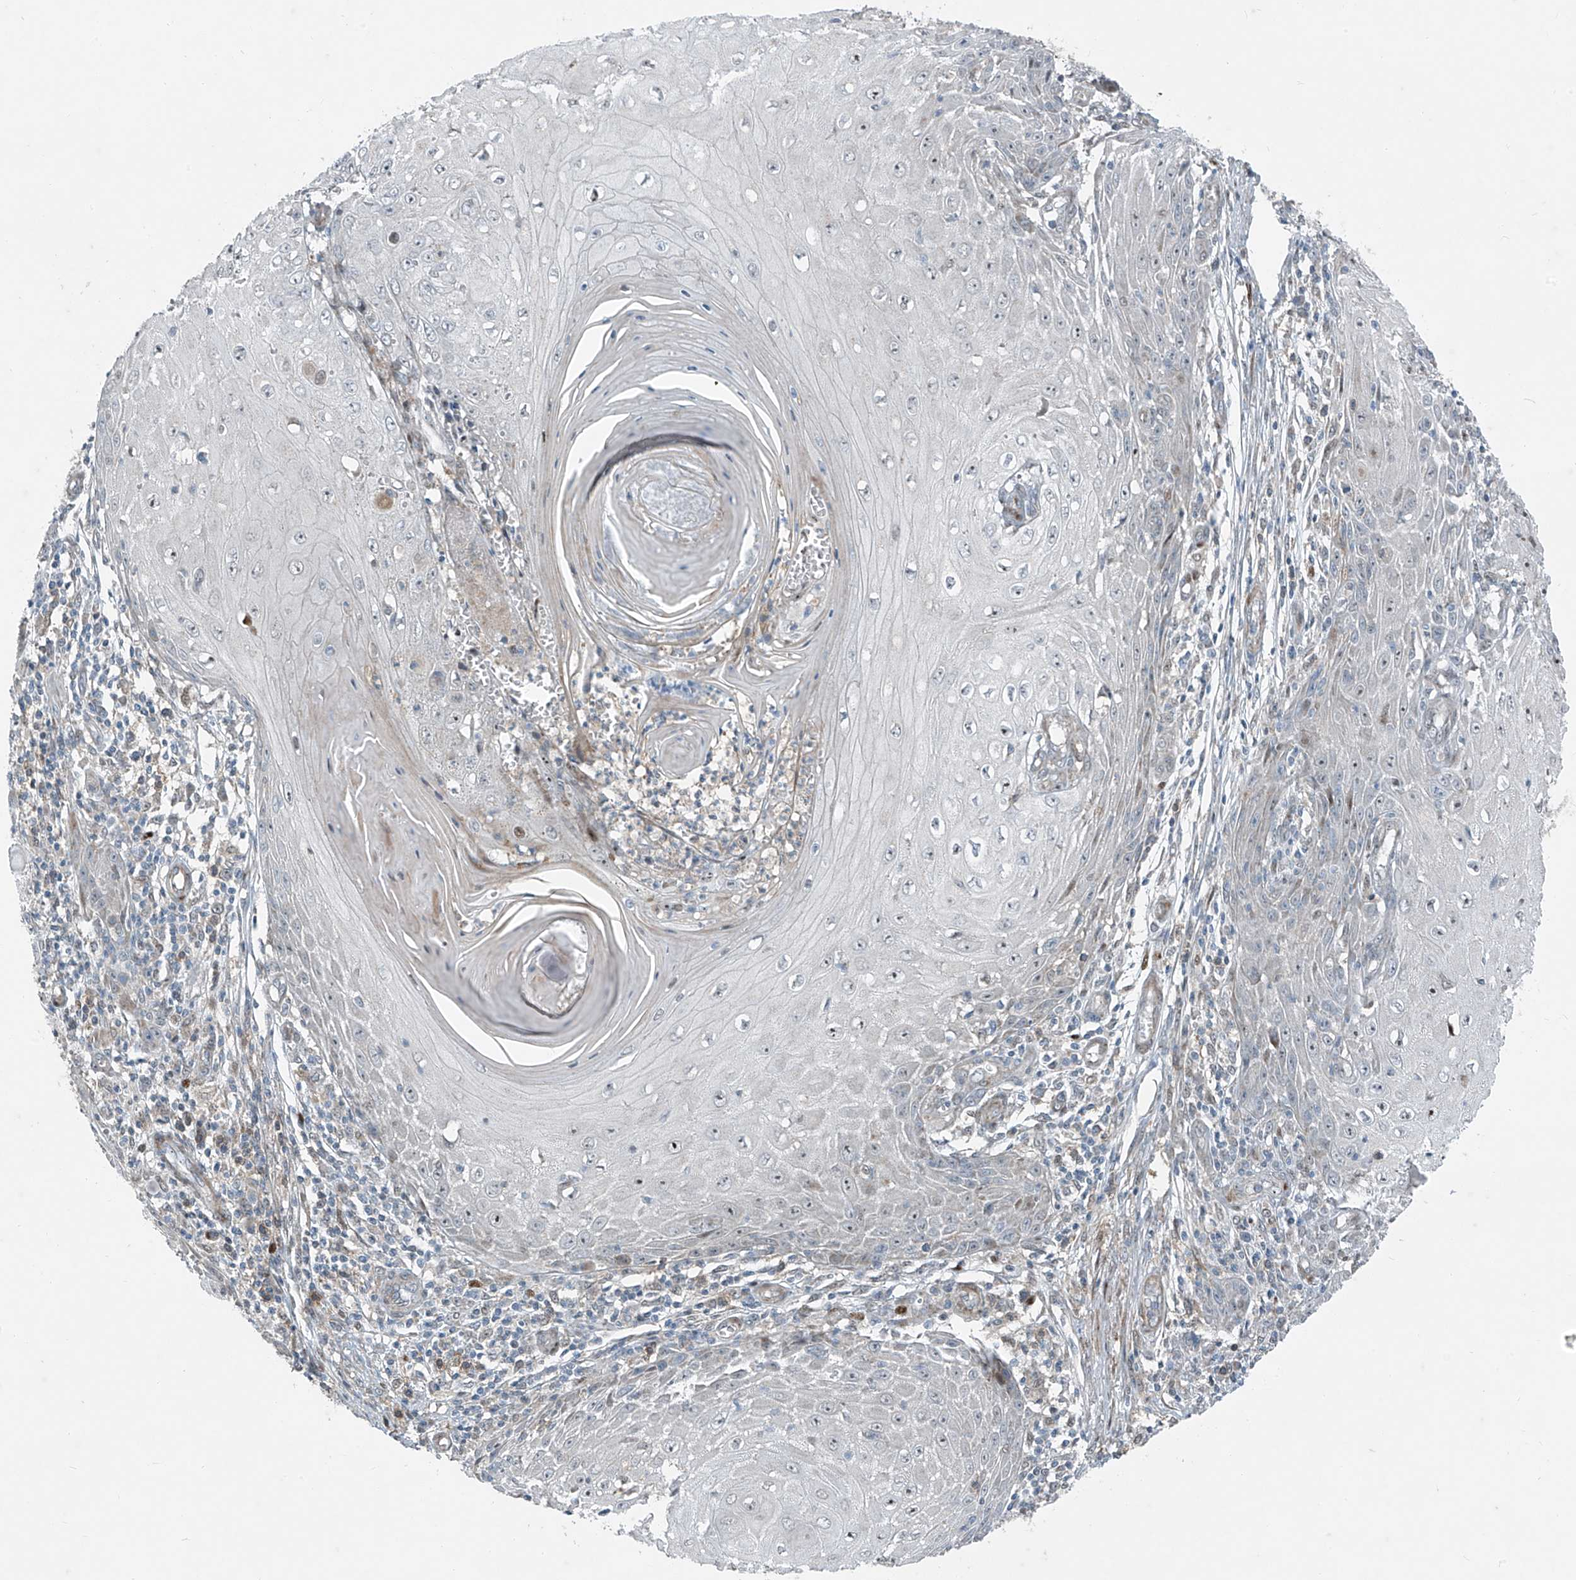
{"staining": {"intensity": "negative", "quantity": "none", "location": "none"}, "tissue": "skin cancer", "cell_type": "Tumor cells", "image_type": "cancer", "snomed": [{"axis": "morphology", "description": "Squamous cell carcinoma, NOS"}, {"axis": "topography", "description": "Skin"}], "caption": "Protein analysis of skin cancer demonstrates no significant positivity in tumor cells. (Stains: DAB immunohistochemistry with hematoxylin counter stain, Microscopy: brightfield microscopy at high magnification).", "gene": "PPCS", "patient": {"sex": "female", "age": 73}}